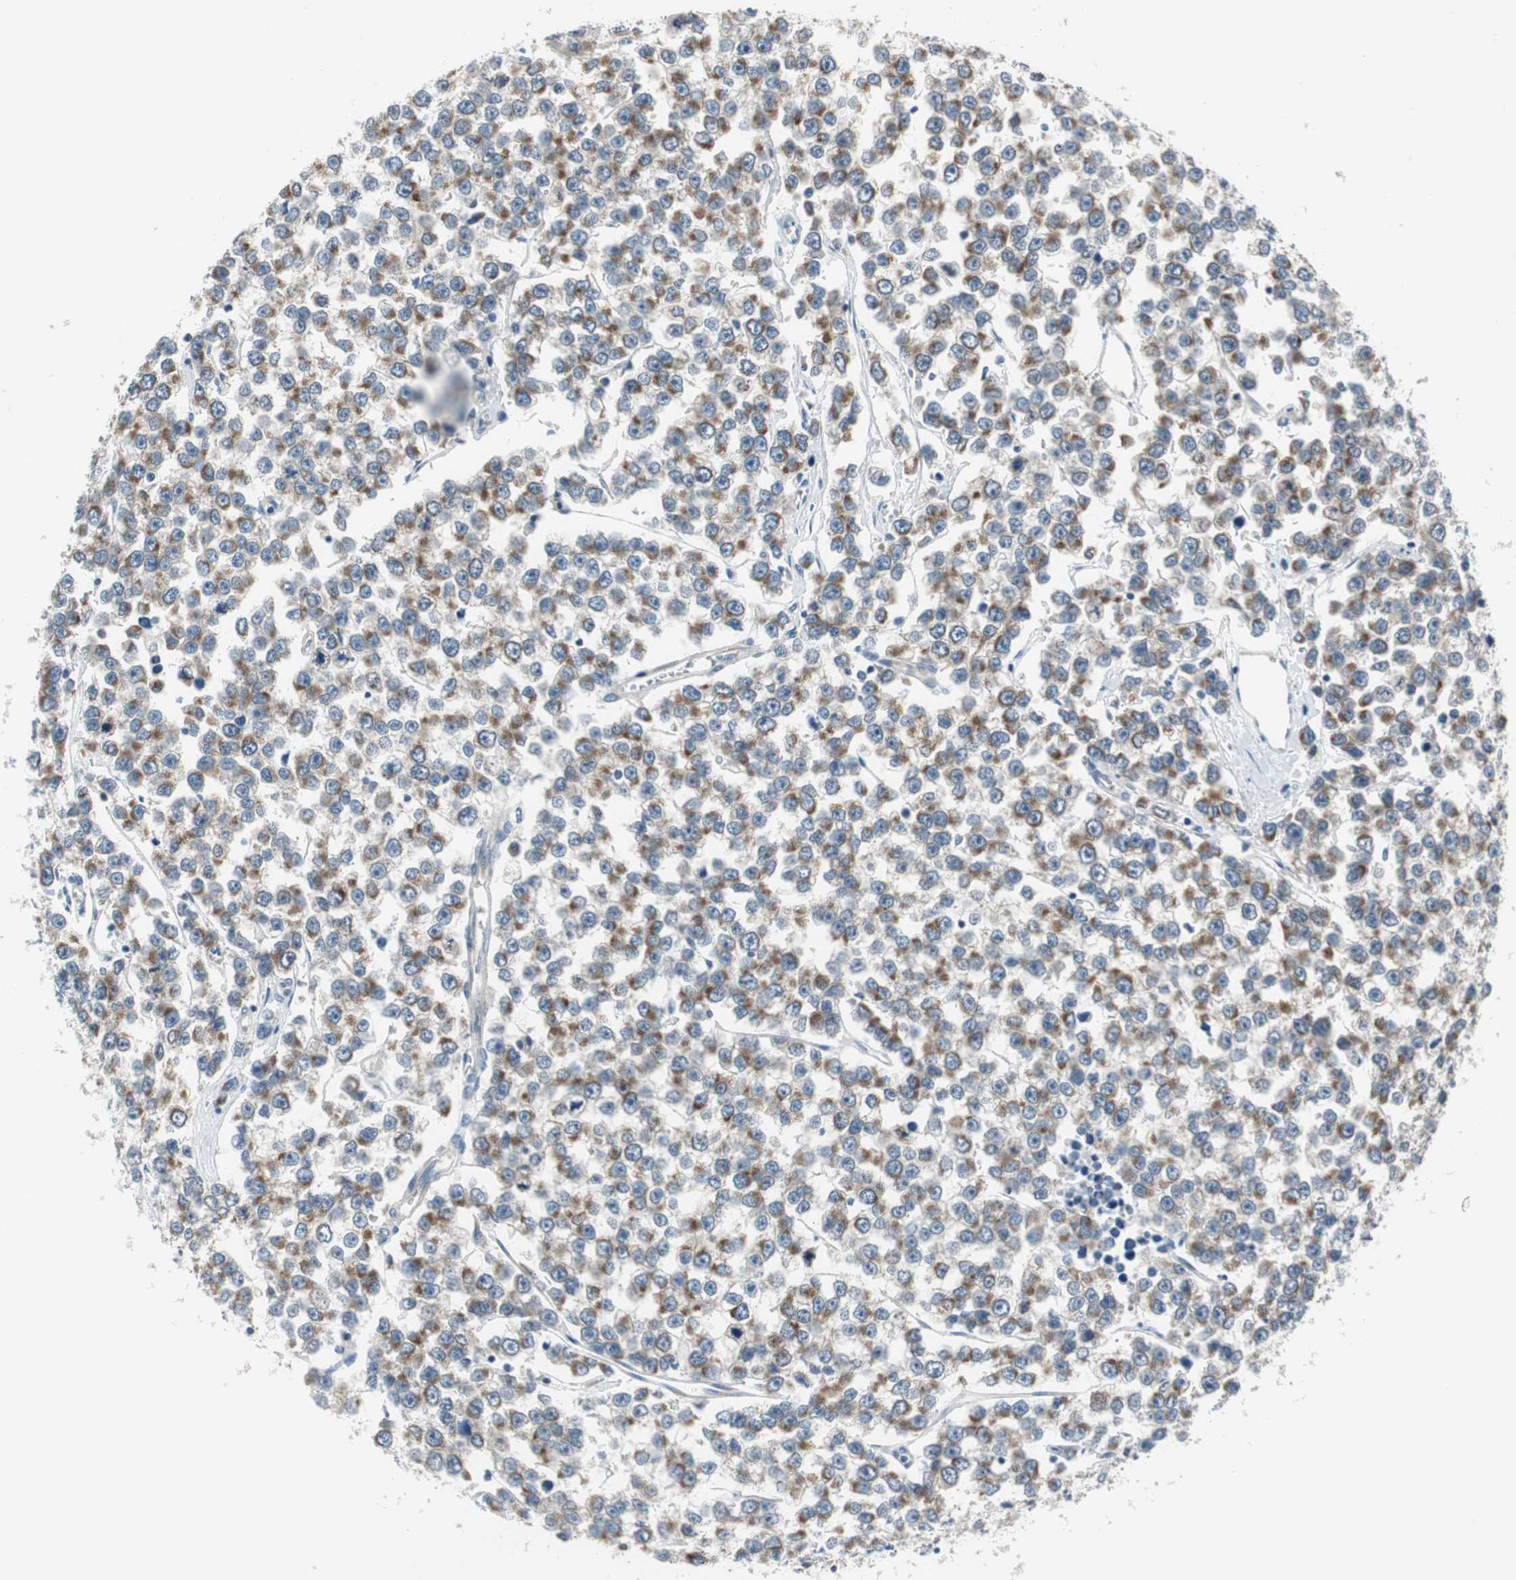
{"staining": {"intensity": "moderate", "quantity": "25%-75%", "location": "cytoplasmic/membranous"}, "tissue": "testis cancer", "cell_type": "Tumor cells", "image_type": "cancer", "snomed": [{"axis": "morphology", "description": "Seminoma, NOS"}, {"axis": "morphology", "description": "Carcinoma, Embryonal, NOS"}, {"axis": "topography", "description": "Testis"}], "caption": "Protein expression analysis of human testis cancer reveals moderate cytoplasmic/membranous positivity in about 25%-75% of tumor cells.", "gene": "PLAA", "patient": {"sex": "male", "age": 52}}